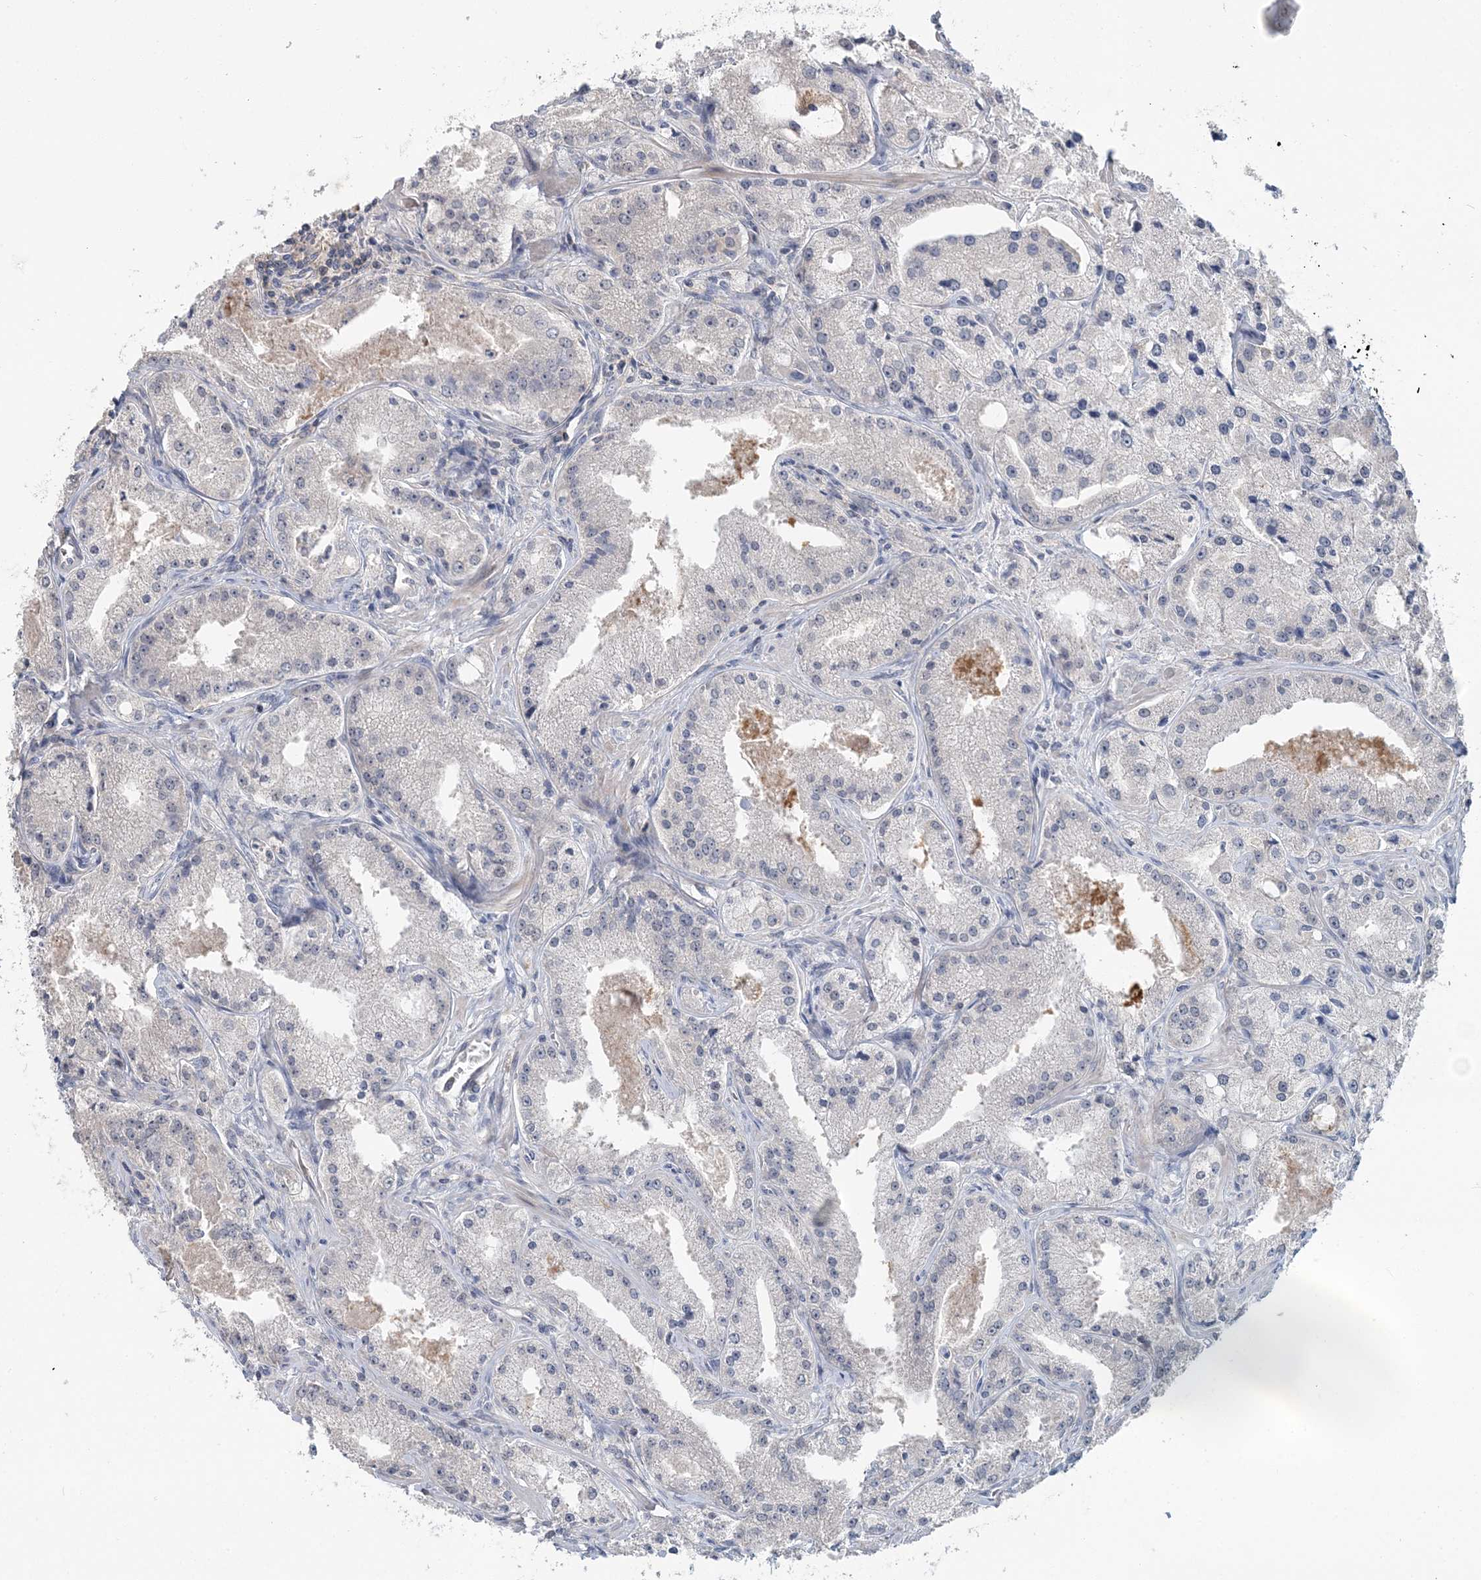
{"staining": {"intensity": "negative", "quantity": "none", "location": "none"}, "tissue": "prostate cancer", "cell_type": "Tumor cells", "image_type": "cancer", "snomed": [{"axis": "morphology", "description": "Adenocarcinoma, Low grade"}, {"axis": "topography", "description": "Prostate"}], "caption": "High magnification brightfield microscopy of adenocarcinoma (low-grade) (prostate) stained with DAB (brown) and counterstained with hematoxylin (blue): tumor cells show no significant positivity.", "gene": "RNF25", "patient": {"sex": "male", "age": 69}}